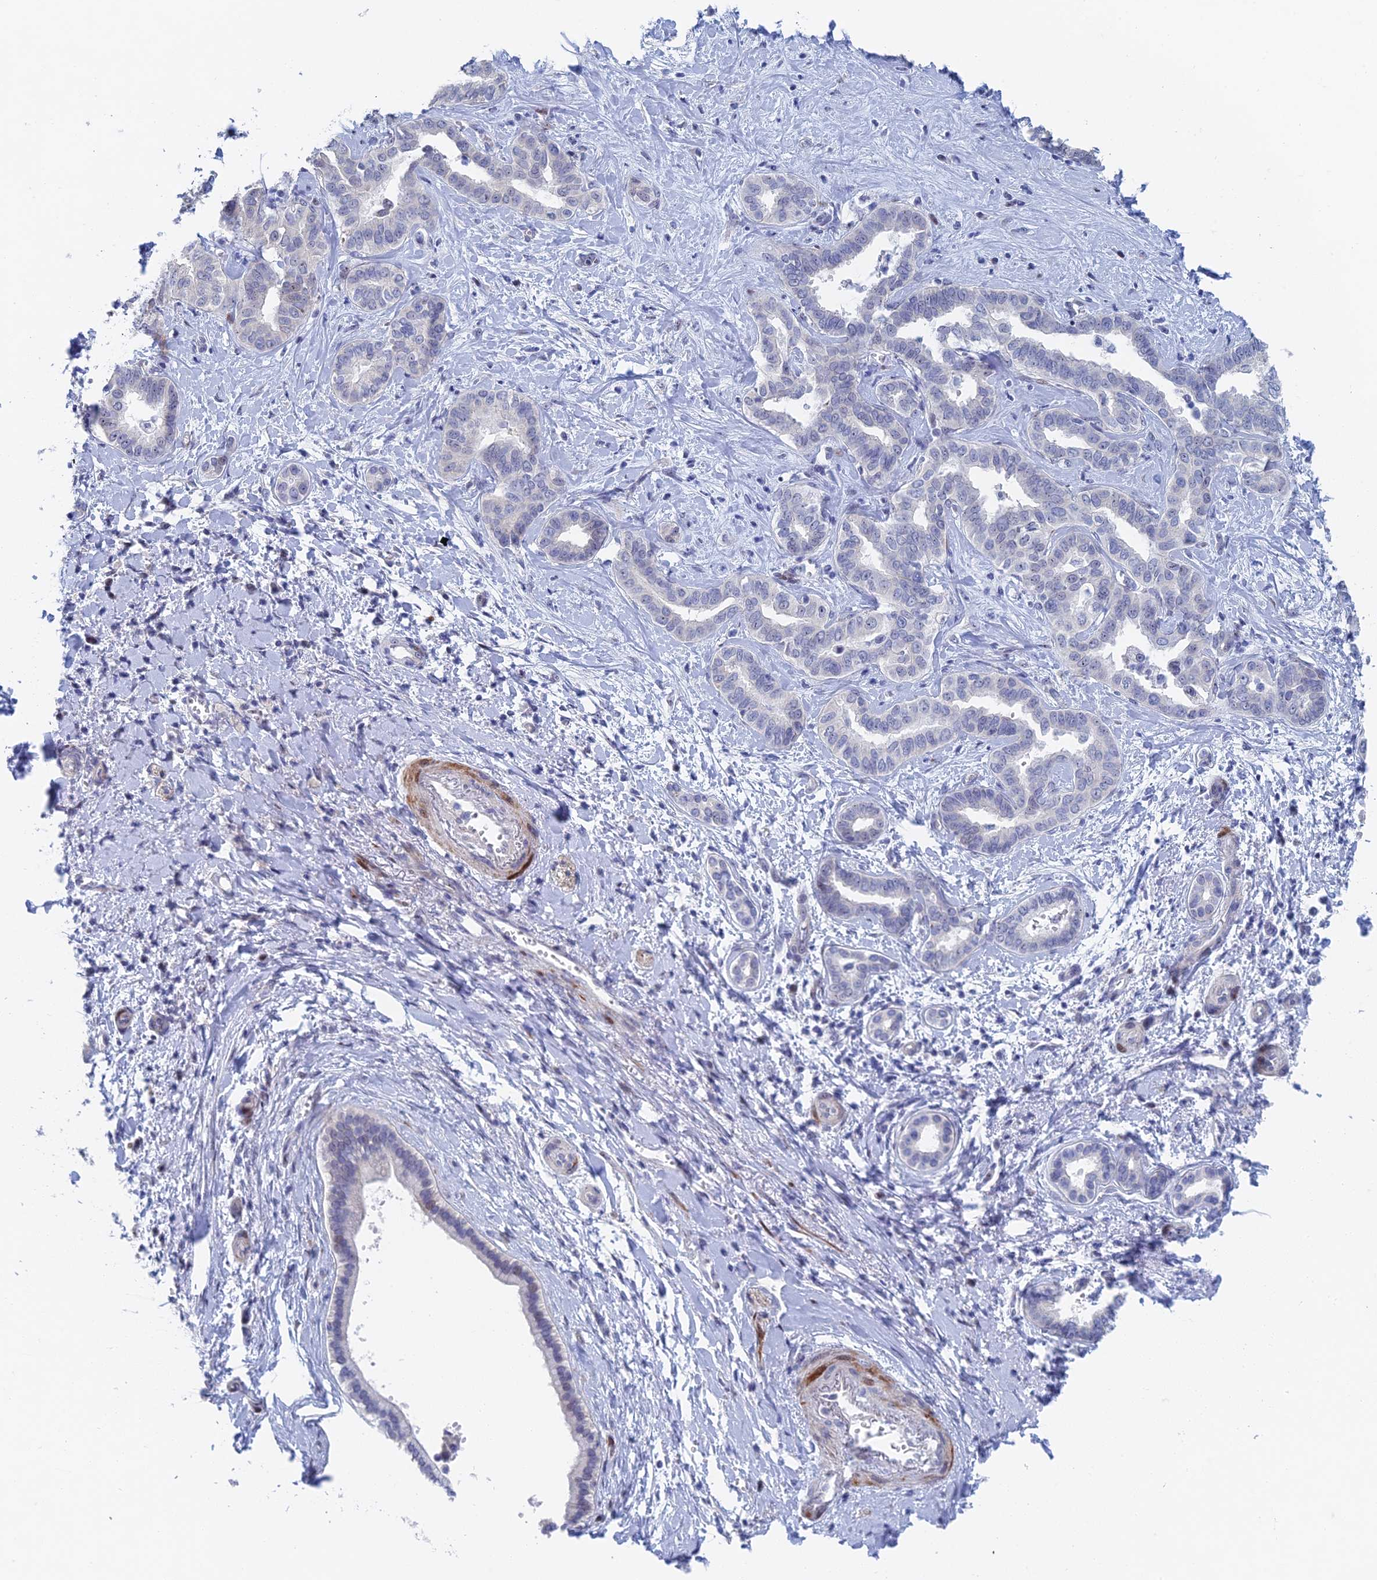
{"staining": {"intensity": "negative", "quantity": "none", "location": "none"}, "tissue": "liver cancer", "cell_type": "Tumor cells", "image_type": "cancer", "snomed": [{"axis": "morphology", "description": "Cholangiocarcinoma"}, {"axis": "topography", "description": "Liver"}], "caption": "DAB (3,3'-diaminobenzidine) immunohistochemical staining of human cholangiocarcinoma (liver) demonstrates no significant positivity in tumor cells. The staining was performed using DAB (3,3'-diaminobenzidine) to visualize the protein expression in brown, while the nuclei were stained in blue with hematoxylin (Magnification: 20x).", "gene": "DRGX", "patient": {"sex": "female", "age": 77}}